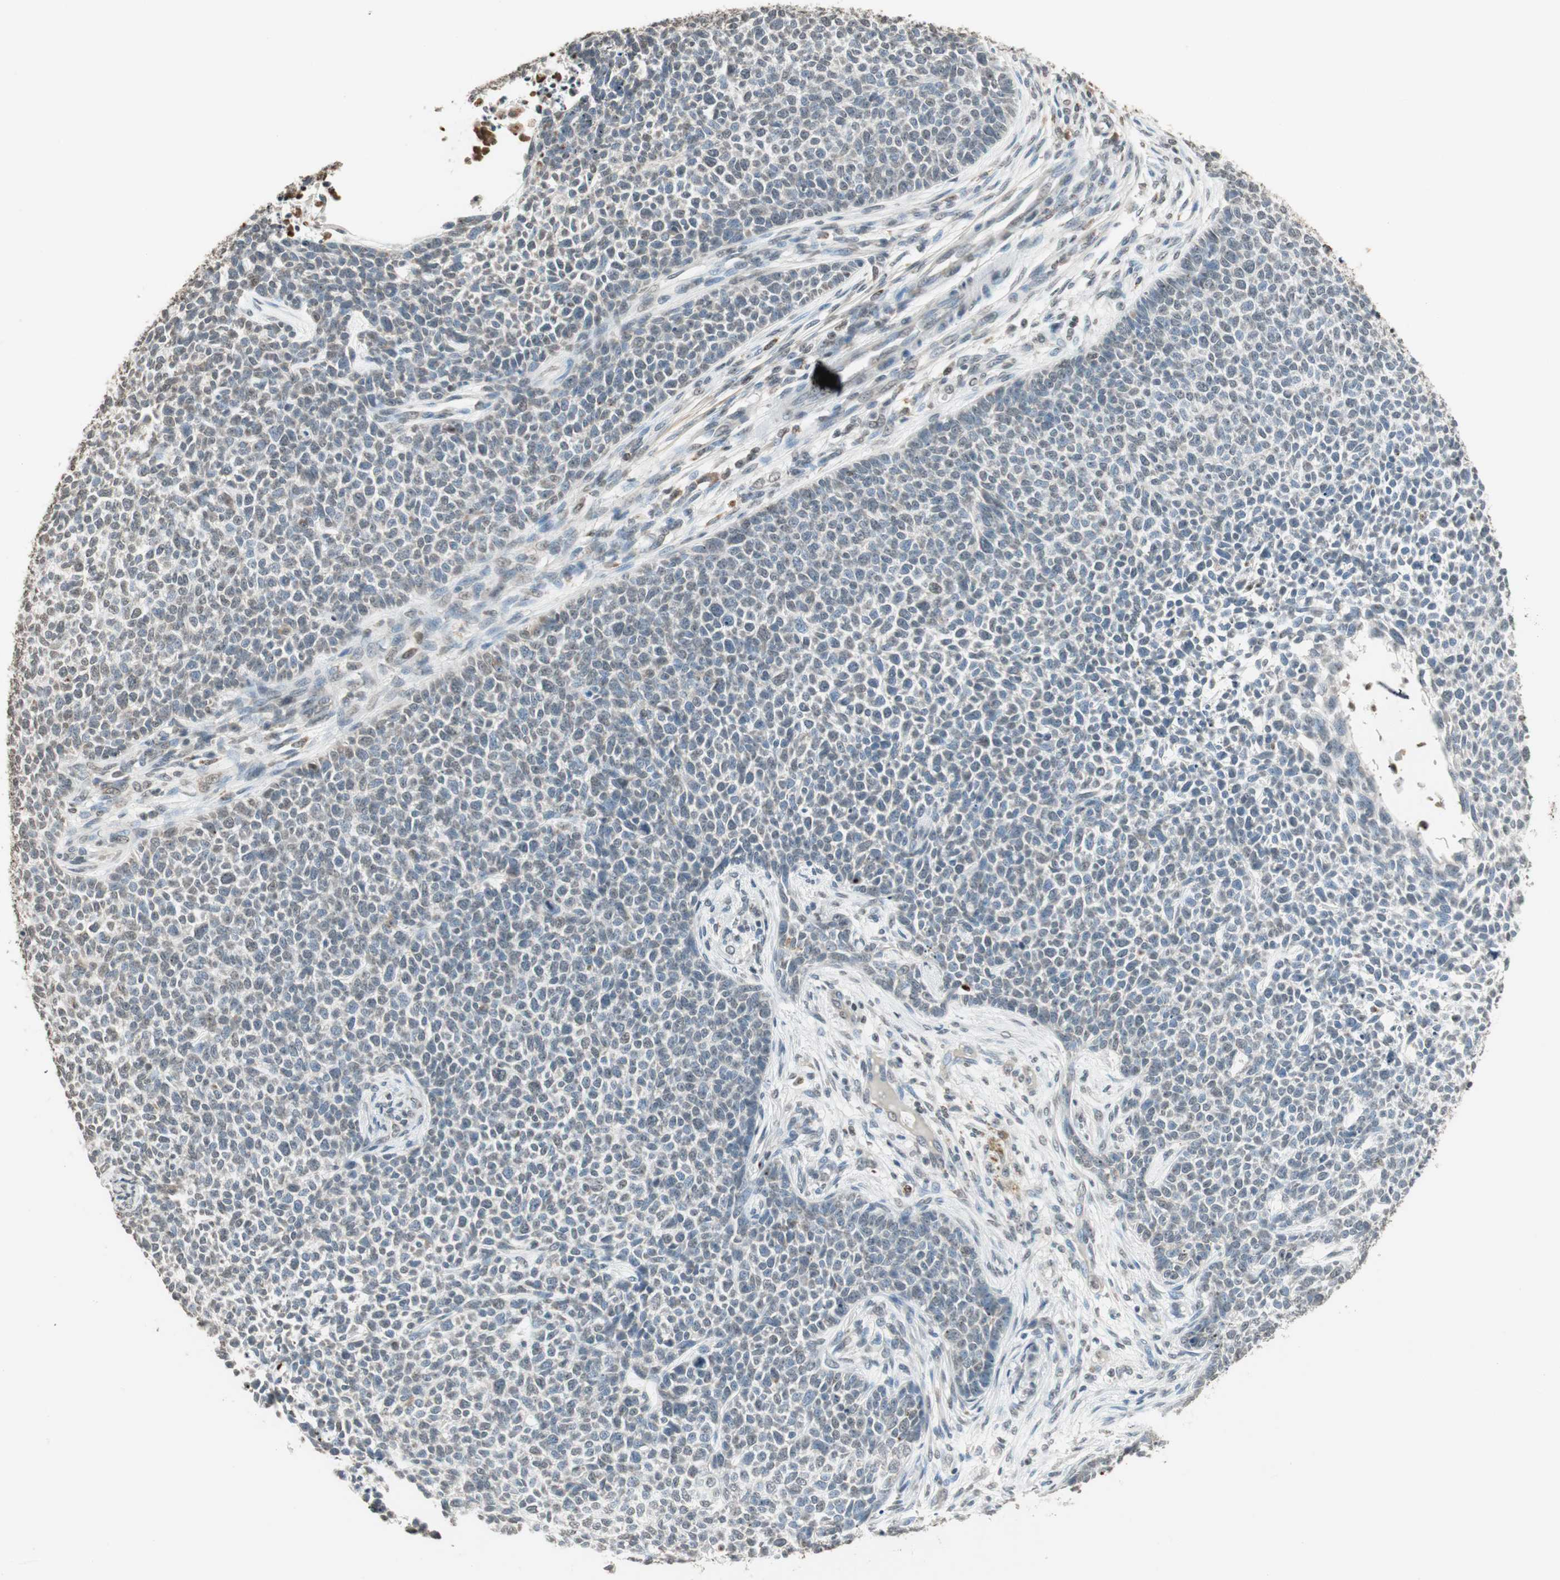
{"staining": {"intensity": "weak", "quantity": "<25%", "location": "nuclear"}, "tissue": "skin cancer", "cell_type": "Tumor cells", "image_type": "cancer", "snomed": [{"axis": "morphology", "description": "Basal cell carcinoma"}, {"axis": "topography", "description": "Skin"}], "caption": "Skin basal cell carcinoma stained for a protein using immunohistochemistry shows no positivity tumor cells.", "gene": "PRELID1", "patient": {"sex": "female", "age": 84}}